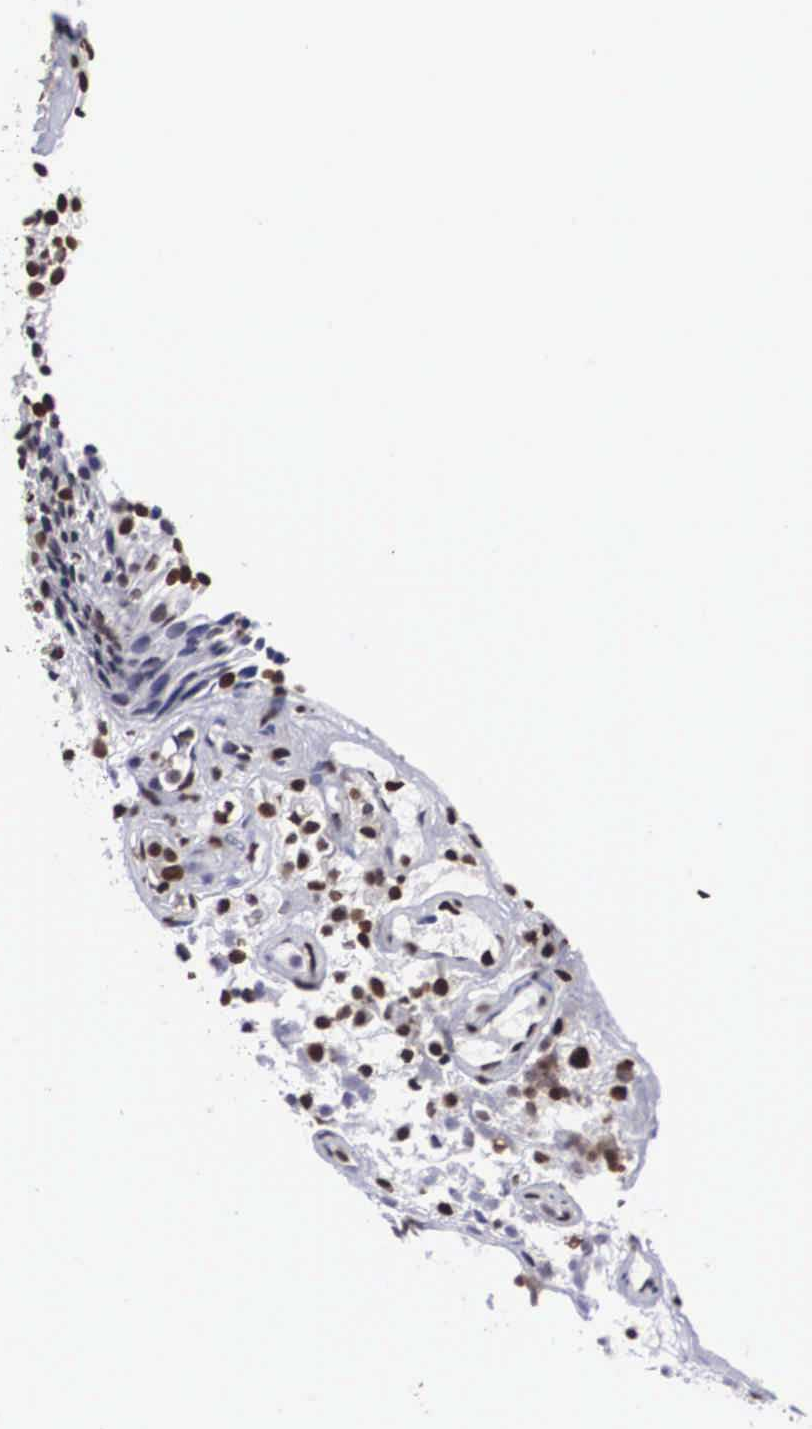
{"staining": {"intensity": "moderate", "quantity": ">75%", "location": "nuclear"}, "tissue": "urothelial cancer", "cell_type": "Tumor cells", "image_type": "cancer", "snomed": [{"axis": "morphology", "description": "Urothelial carcinoma, Low grade"}, {"axis": "topography", "description": "Urinary bladder"}], "caption": "Tumor cells demonstrate medium levels of moderate nuclear staining in approximately >75% of cells in urothelial cancer. The staining was performed using DAB (3,3'-diaminobenzidine) to visualize the protein expression in brown, while the nuclei were stained in blue with hematoxylin (Magnification: 20x).", "gene": "ACIN1", "patient": {"sex": "male", "age": 85}}